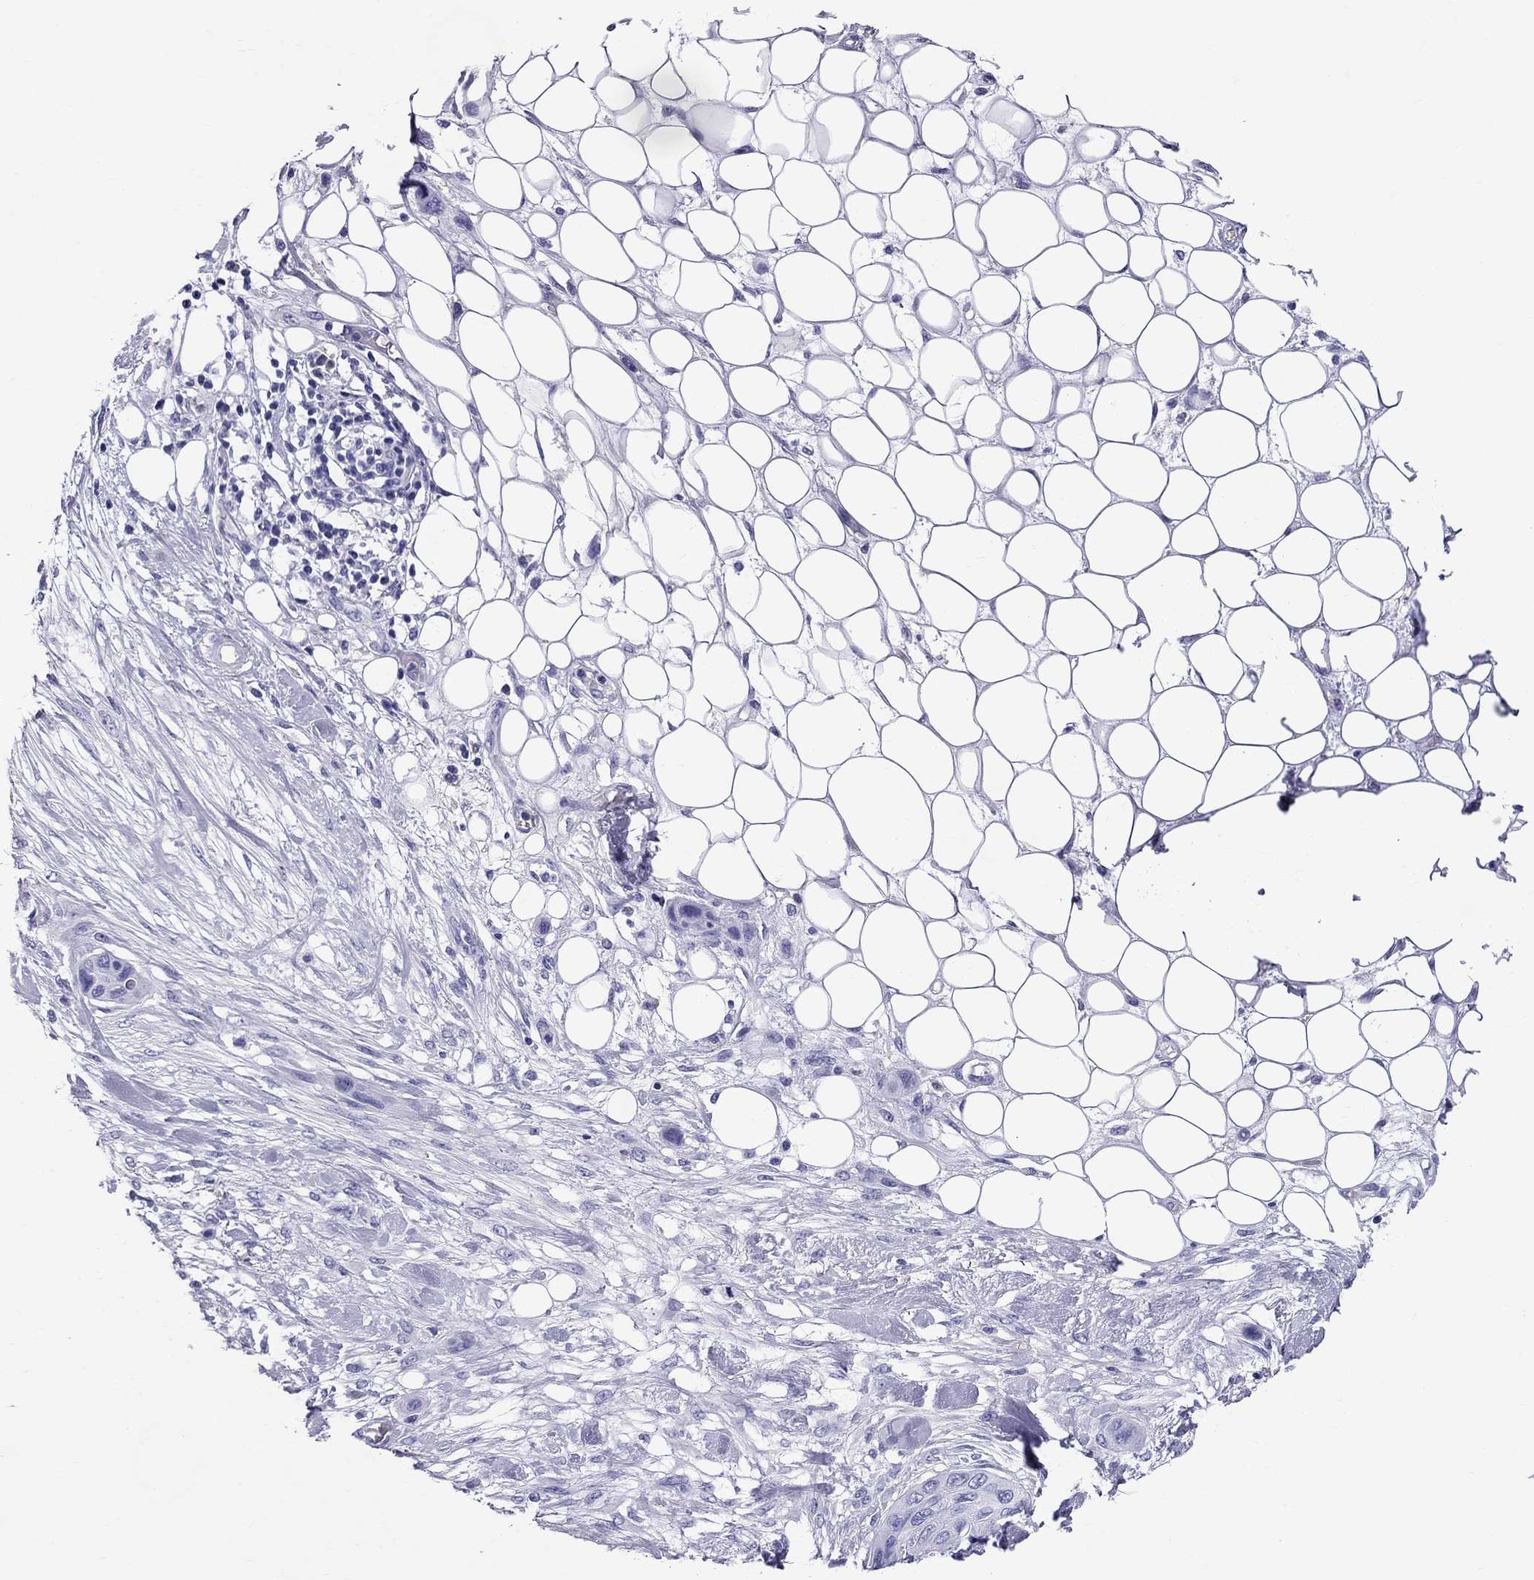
{"staining": {"intensity": "negative", "quantity": "none", "location": "none"}, "tissue": "skin cancer", "cell_type": "Tumor cells", "image_type": "cancer", "snomed": [{"axis": "morphology", "description": "Squamous cell carcinoma, NOS"}, {"axis": "topography", "description": "Skin"}], "caption": "This is an immunohistochemistry (IHC) image of skin squamous cell carcinoma. There is no staining in tumor cells.", "gene": "SCART1", "patient": {"sex": "male", "age": 79}}